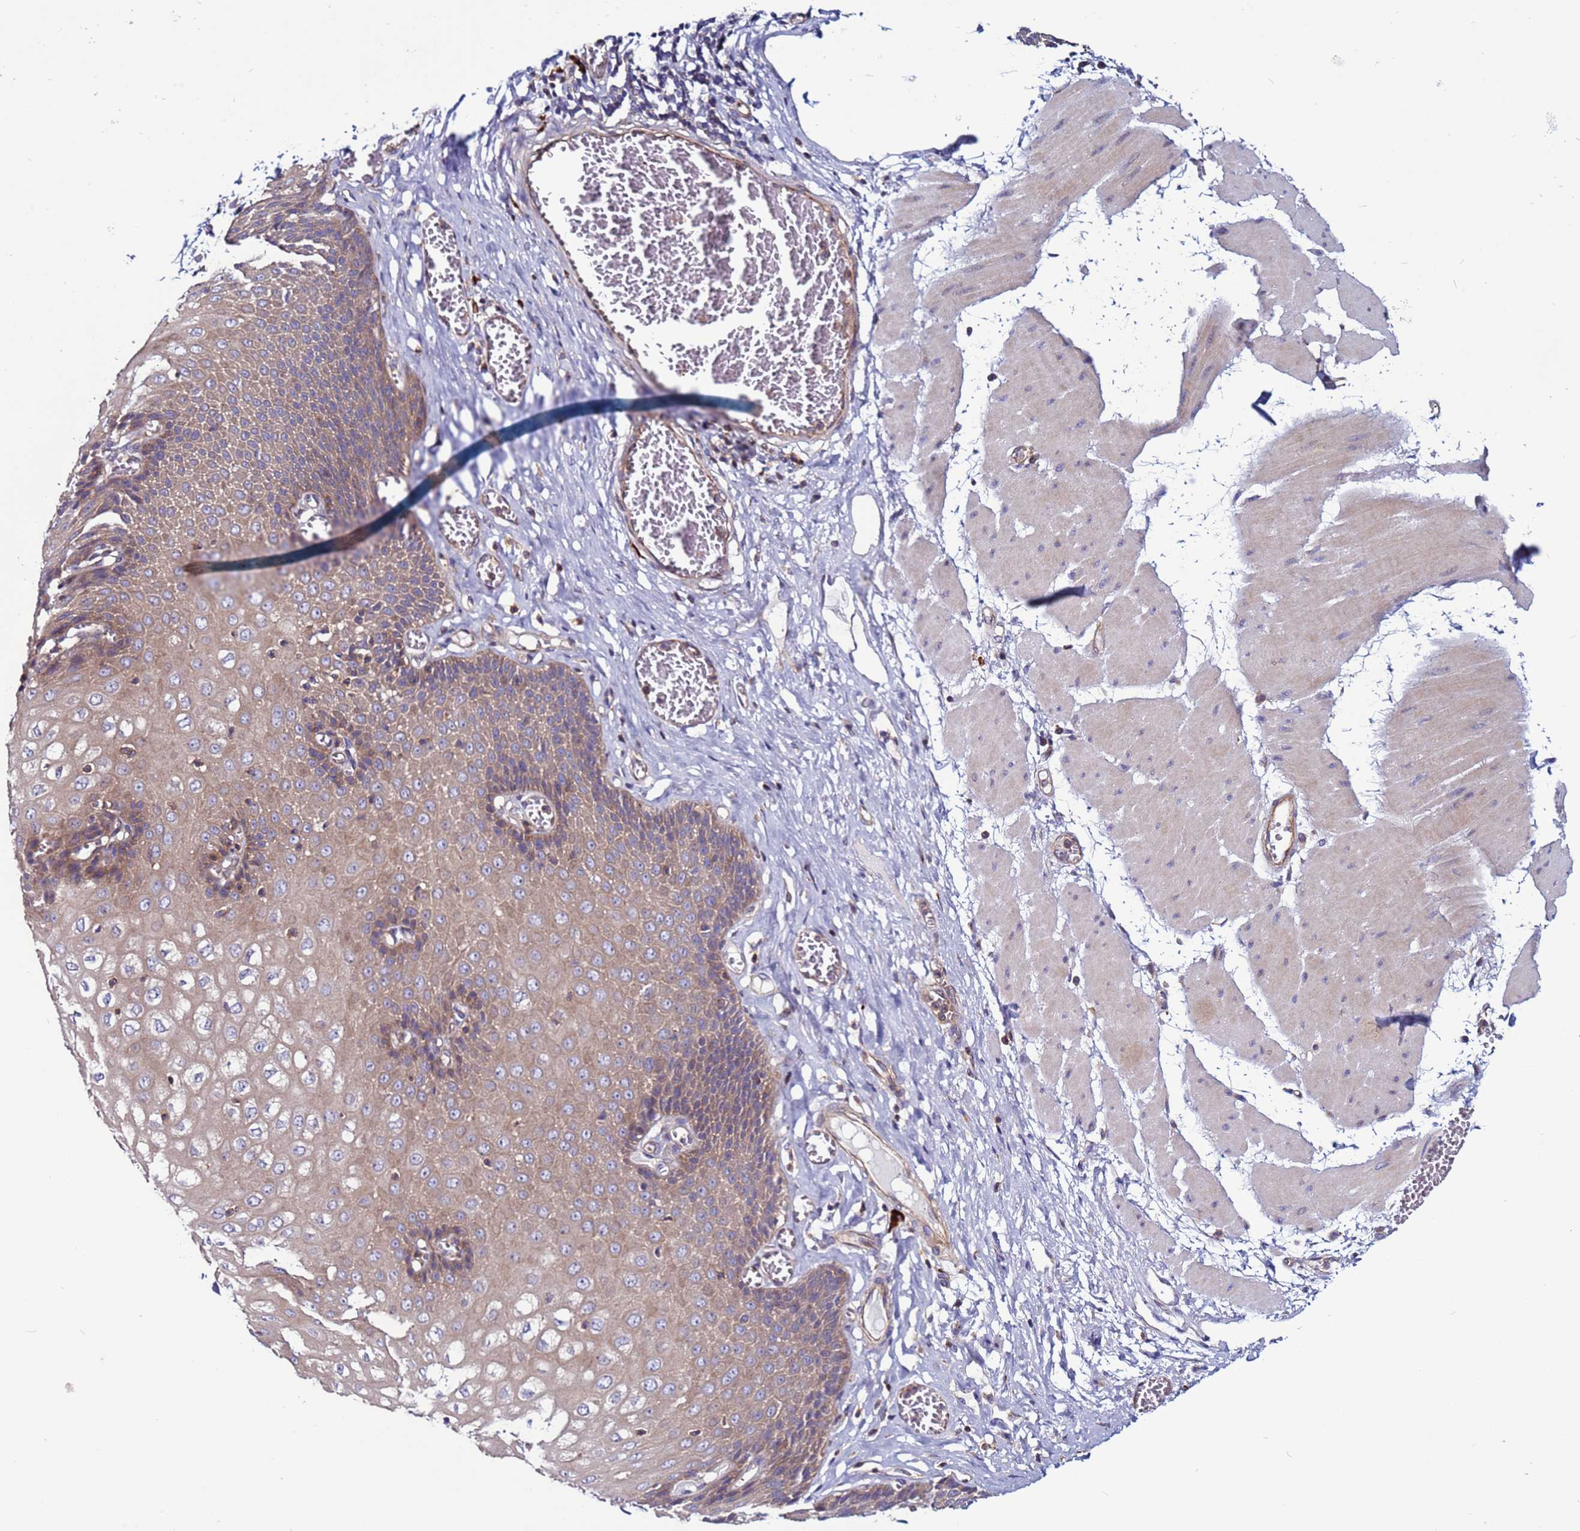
{"staining": {"intensity": "weak", "quantity": ">75%", "location": "cytoplasmic/membranous"}, "tissue": "esophagus", "cell_type": "Squamous epithelial cells", "image_type": "normal", "snomed": [{"axis": "morphology", "description": "Normal tissue, NOS"}, {"axis": "topography", "description": "Esophagus"}], "caption": "Immunohistochemistry of unremarkable human esophagus shows low levels of weak cytoplasmic/membranous positivity in approximately >75% of squamous epithelial cells. (Stains: DAB (3,3'-diaminobenzidine) in brown, nuclei in blue, Microscopy: brightfield microscopy at high magnification).", "gene": "EFCAB8", "patient": {"sex": "male", "age": 60}}